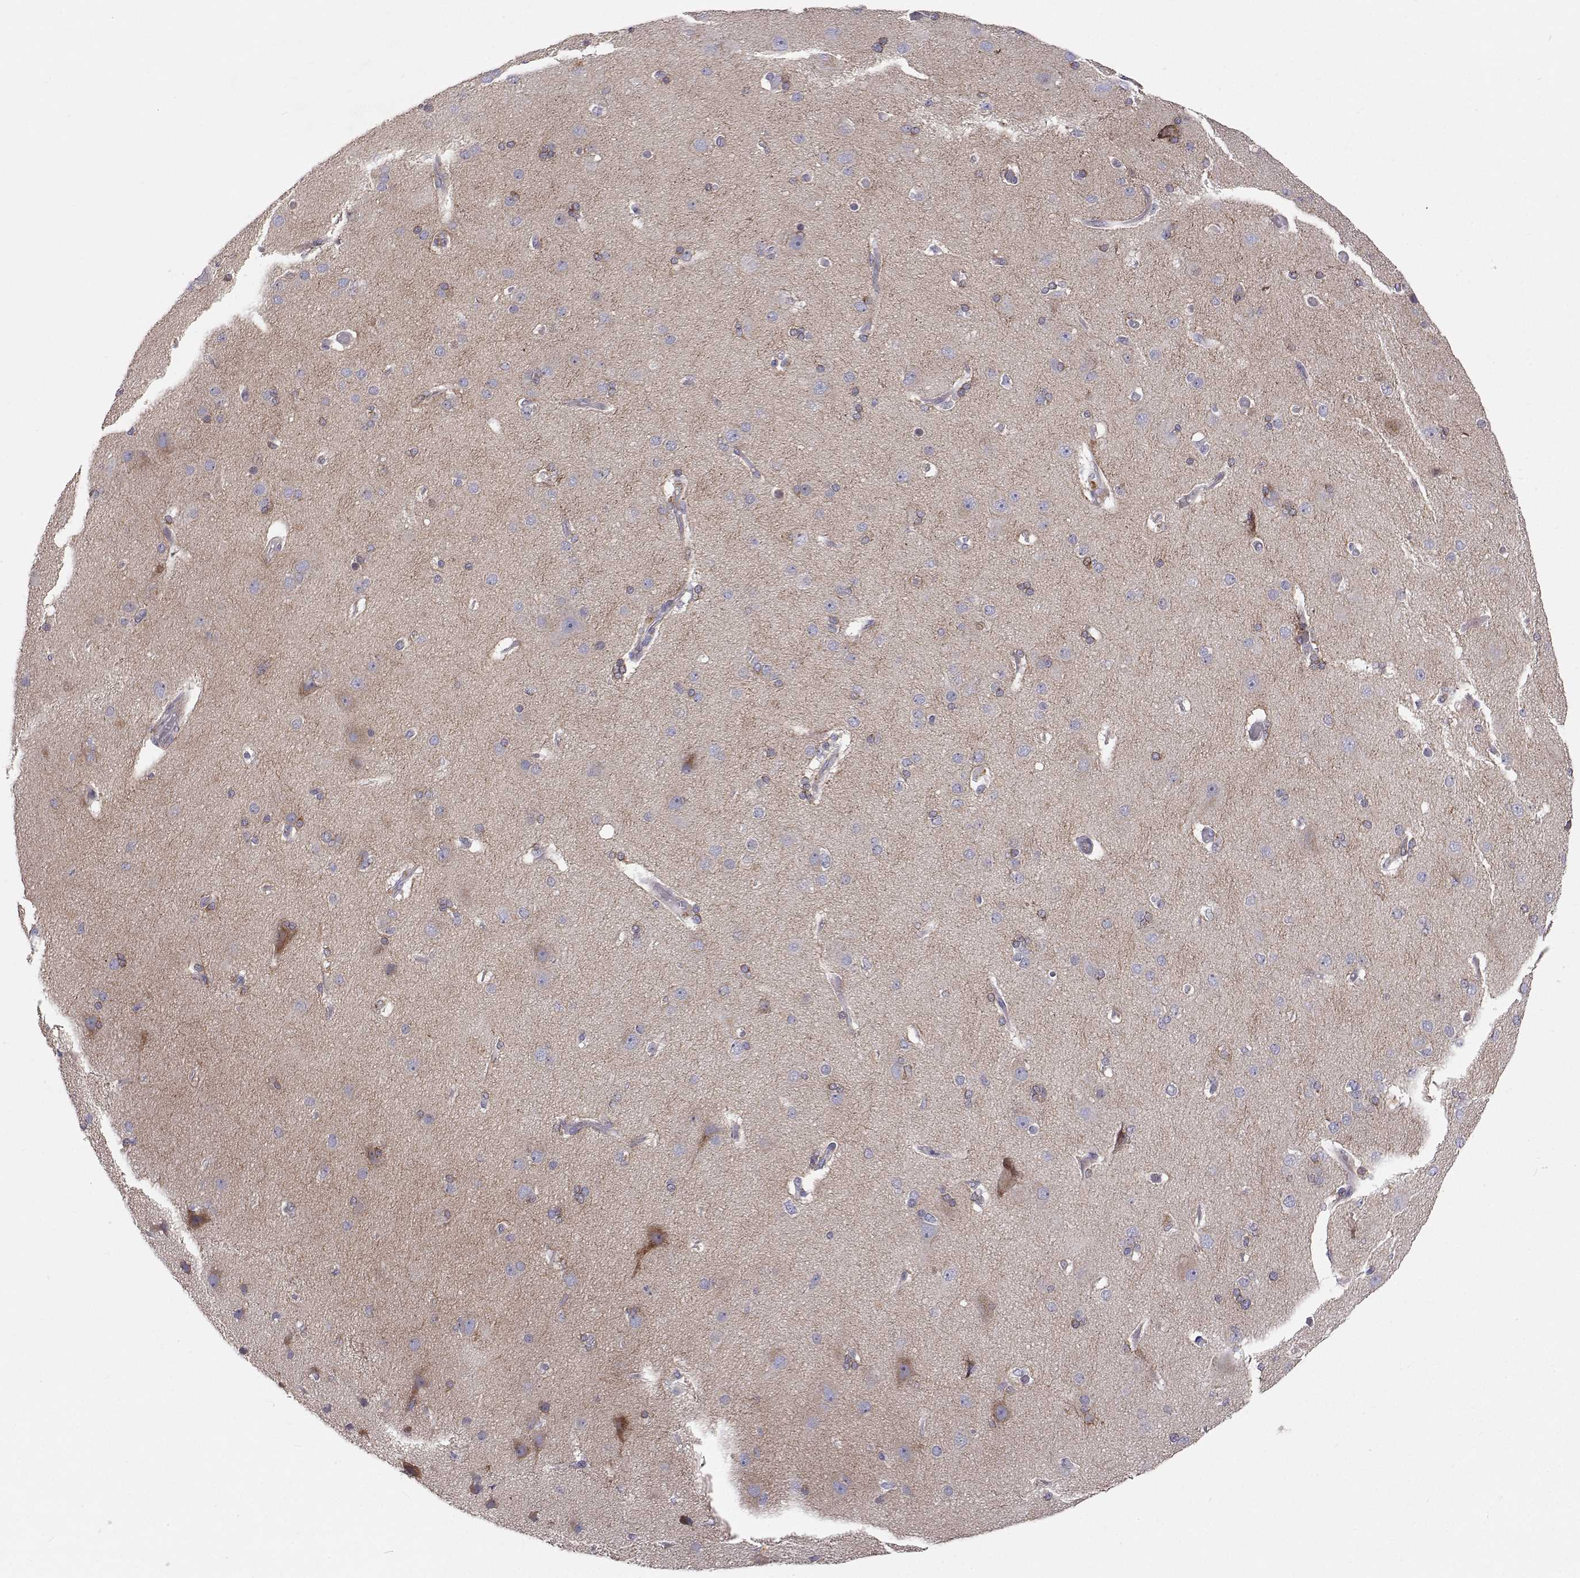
{"staining": {"intensity": "negative", "quantity": "none", "location": "none"}, "tissue": "cerebral cortex", "cell_type": "Endothelial cells", "image_type": "normal", "snomed": [{"axis": "morphology", "description": "Normal tissue, NOS"}, {"axis": "morphology", "description": "Glioma, malignant, High grade"}, {"axis": "topography", "description": "Cerebral cortex"}], "caption": "Immunohistochemistry of unremarkable human cerebral cortex shows no positivity in endothelial cells. (Brightfield microscopy of DAB (3,3'-diaminobenzidine) immunohistochemistry (IHC) at high magnification).", "gene": "MYPN", "patient": {"sex": "male", "age": 71}}